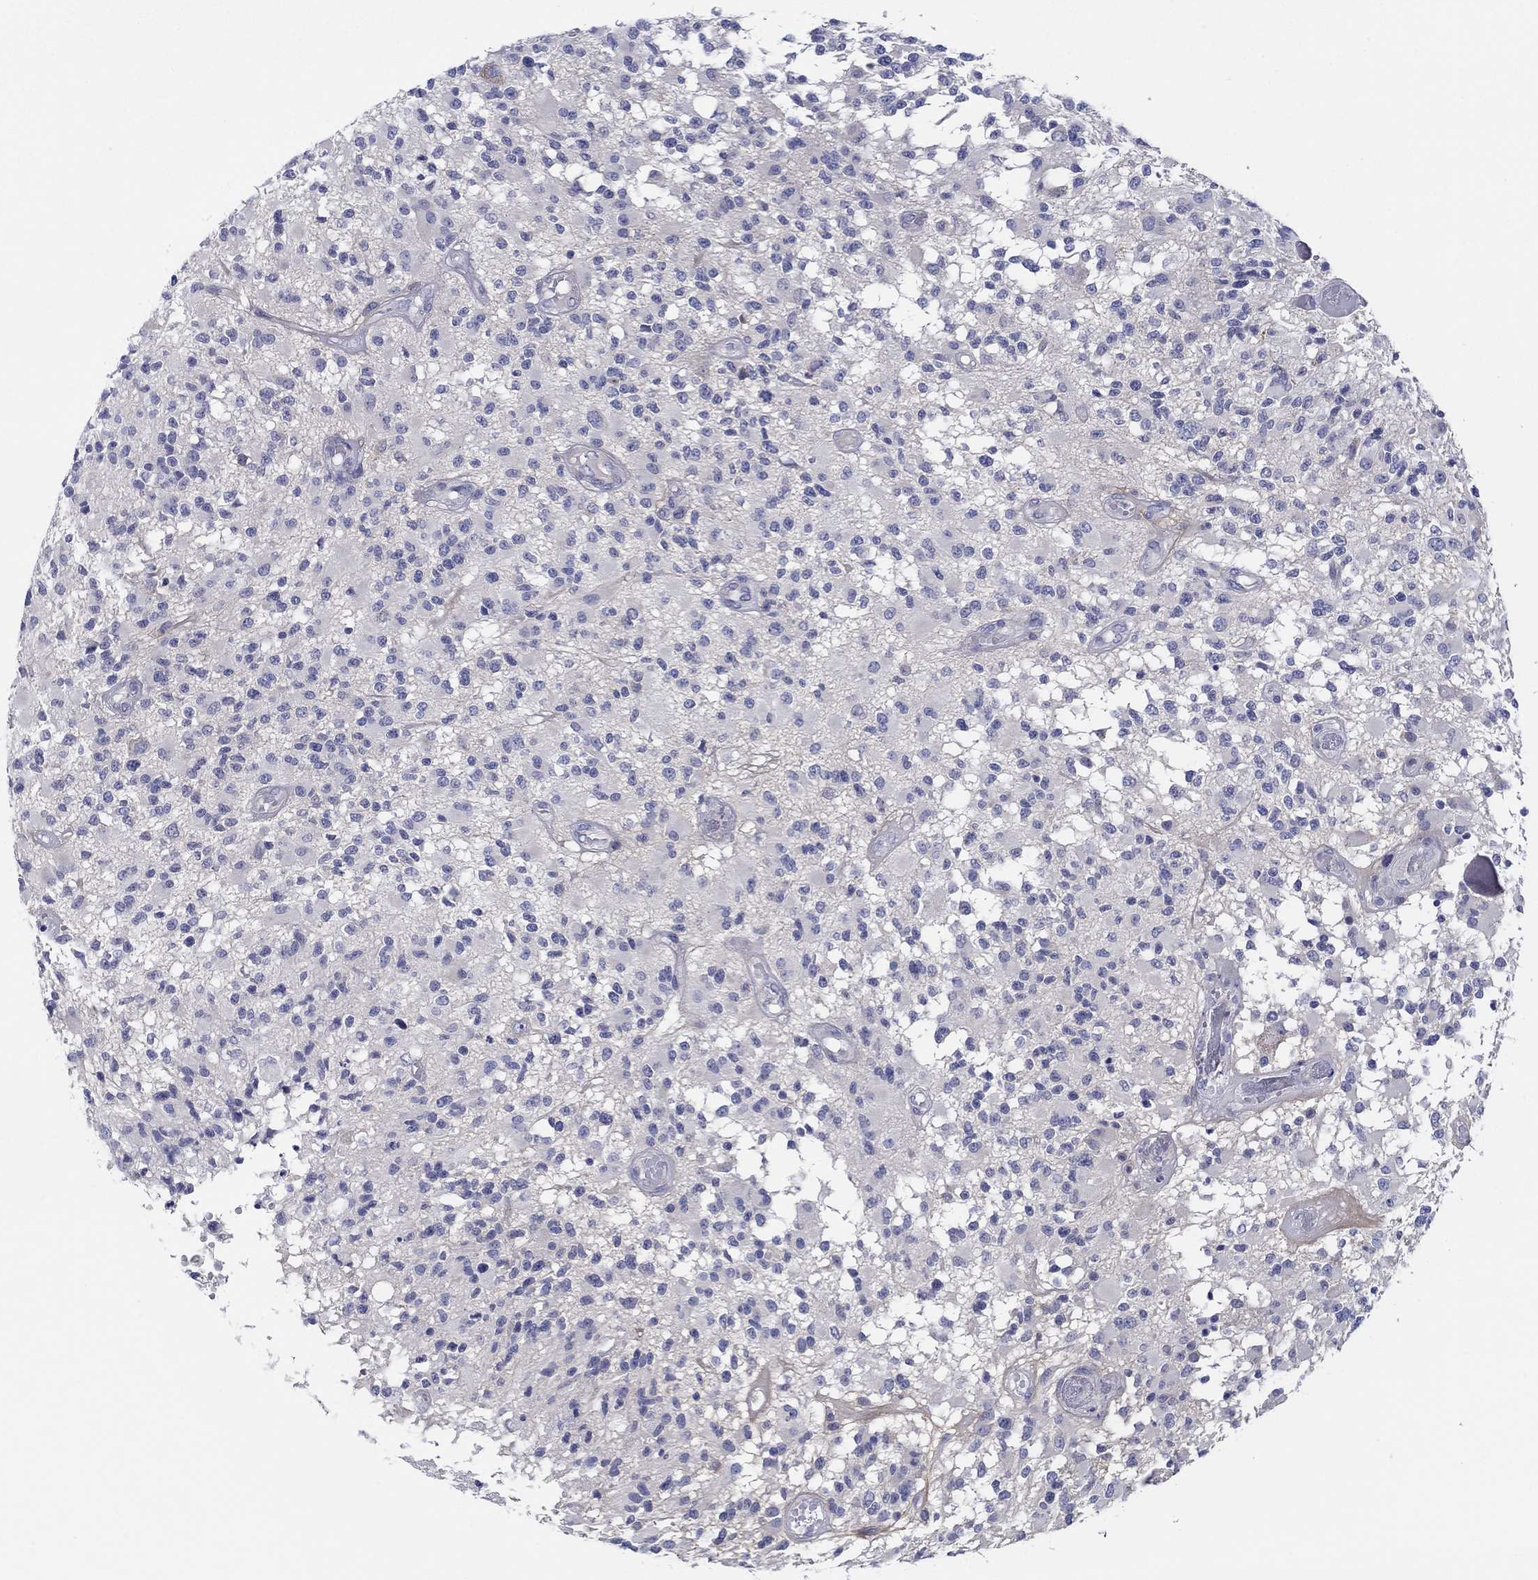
{"staining": {"intensity": "negative", "quantity": "none", "location": "none"}, "tissue": "glioma", "cell_type": "Tumor cells", "image_type": "cancer", "snomed": [{"axis": "morphology", "description": "Glioma, malignant, High grade"}, {"axis": "topography", "description": "Brain"}], "caption": "Protein analysis of malignant high-grade glioma reveals no significant positivity in tumor cells.", "gene": "HAPLN4", "patient": {"sex": "female", "age": 63}}